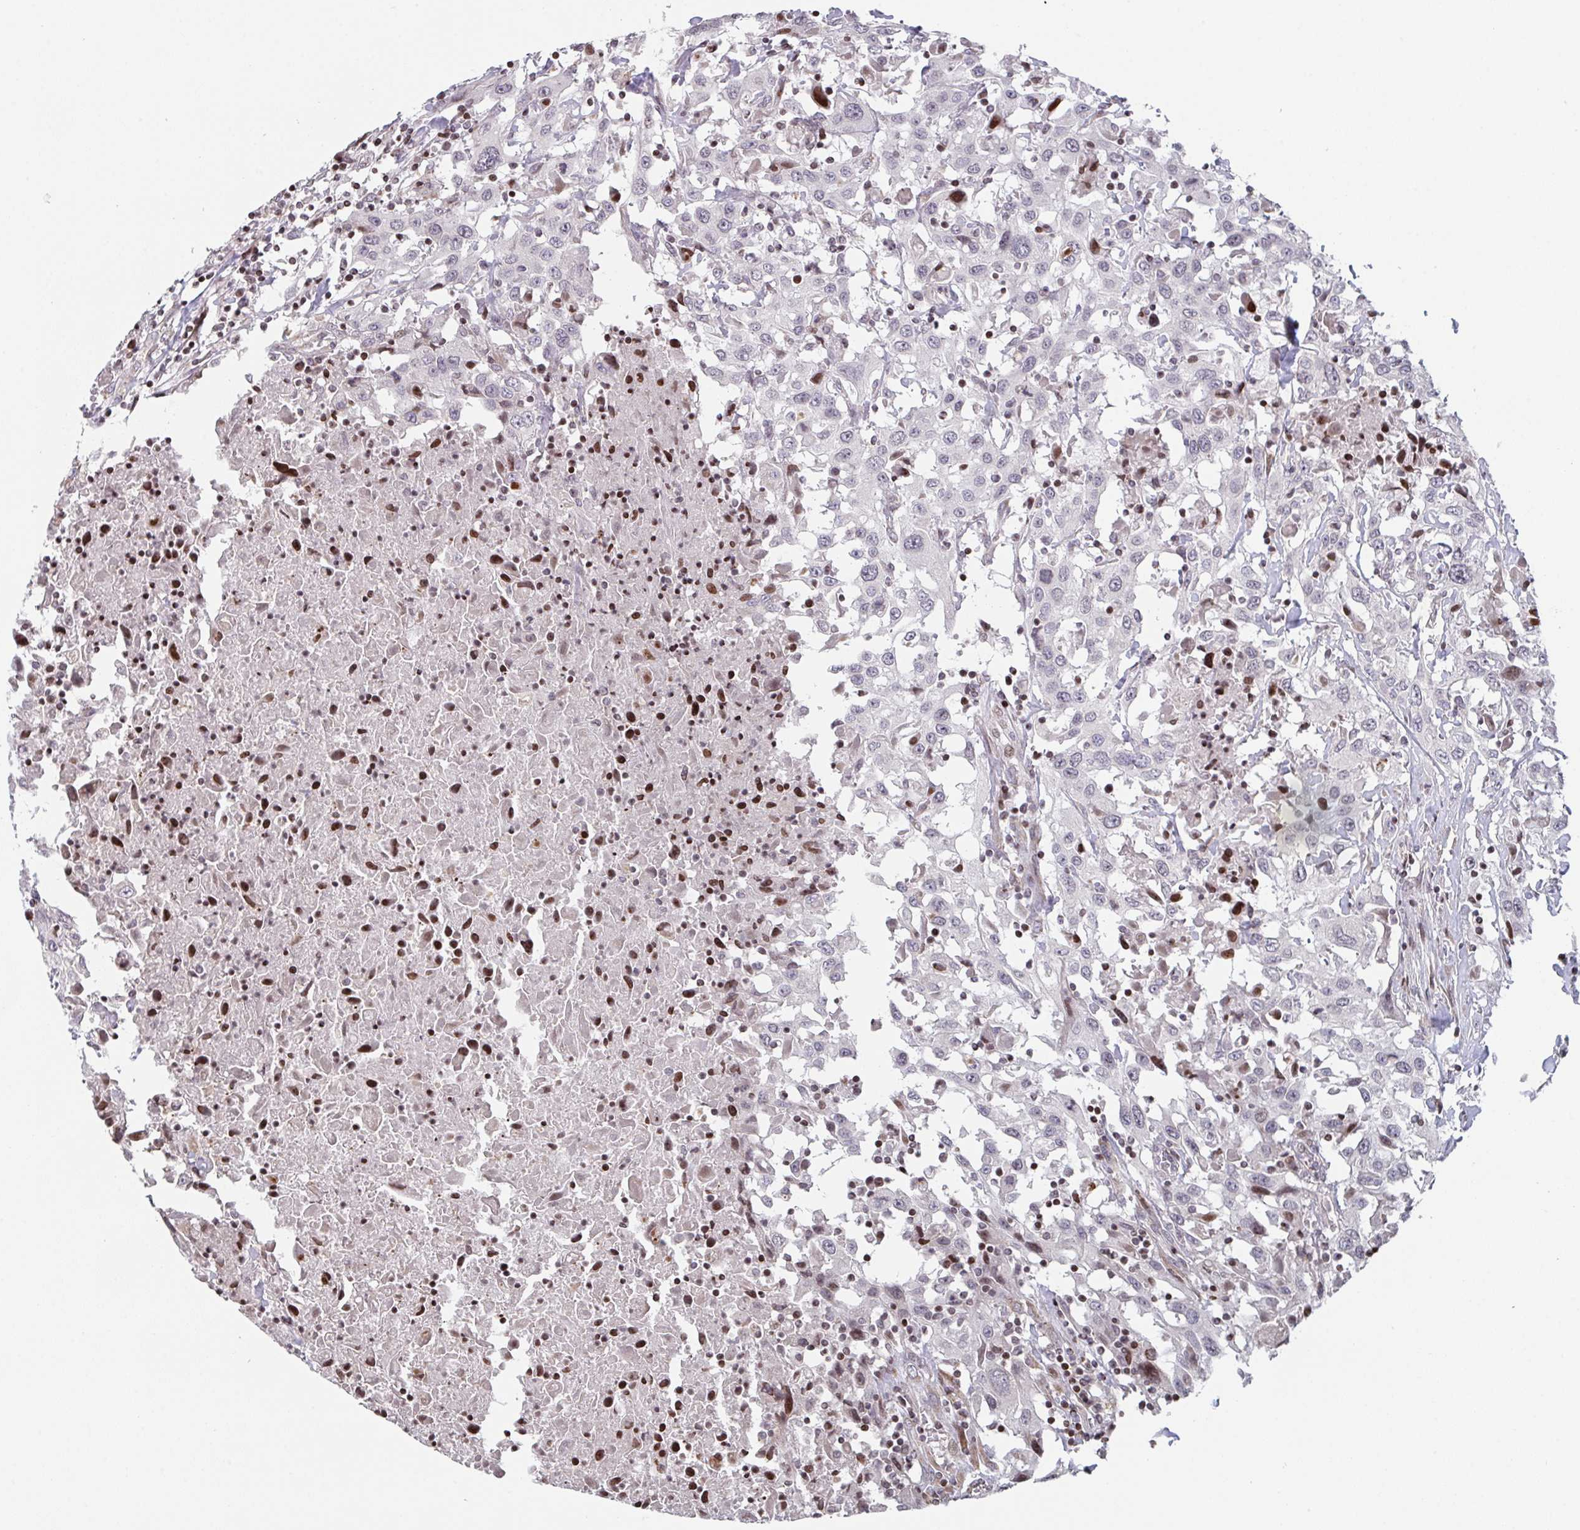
{"staining": {"intensity": "negative", "quantity": "none", "location": "none"}, "tissue": "urothelial cancer", "cell_type": "Tumor cells", "image_type": "cancer", "snomed": [{"axis": "morphology", "description": "Urothelial carcinoma, High grade"}, {"axis": "topography", "description": "Urinary bladder"}], "caption": "An immunohistochemistry (IHC) photomicrograph of urothelial cancer is shown. There is no staining in tumor cells of urothelial cancer. (Stains: DAB (3,3'-diaminobenzidine) immunohistochemistry with hematoxylin counter stain, Microscopy: brightfield microscopy at high magnification).", "gene": "PCDHB8", "patient": {"sex": "male", "age": 61}}